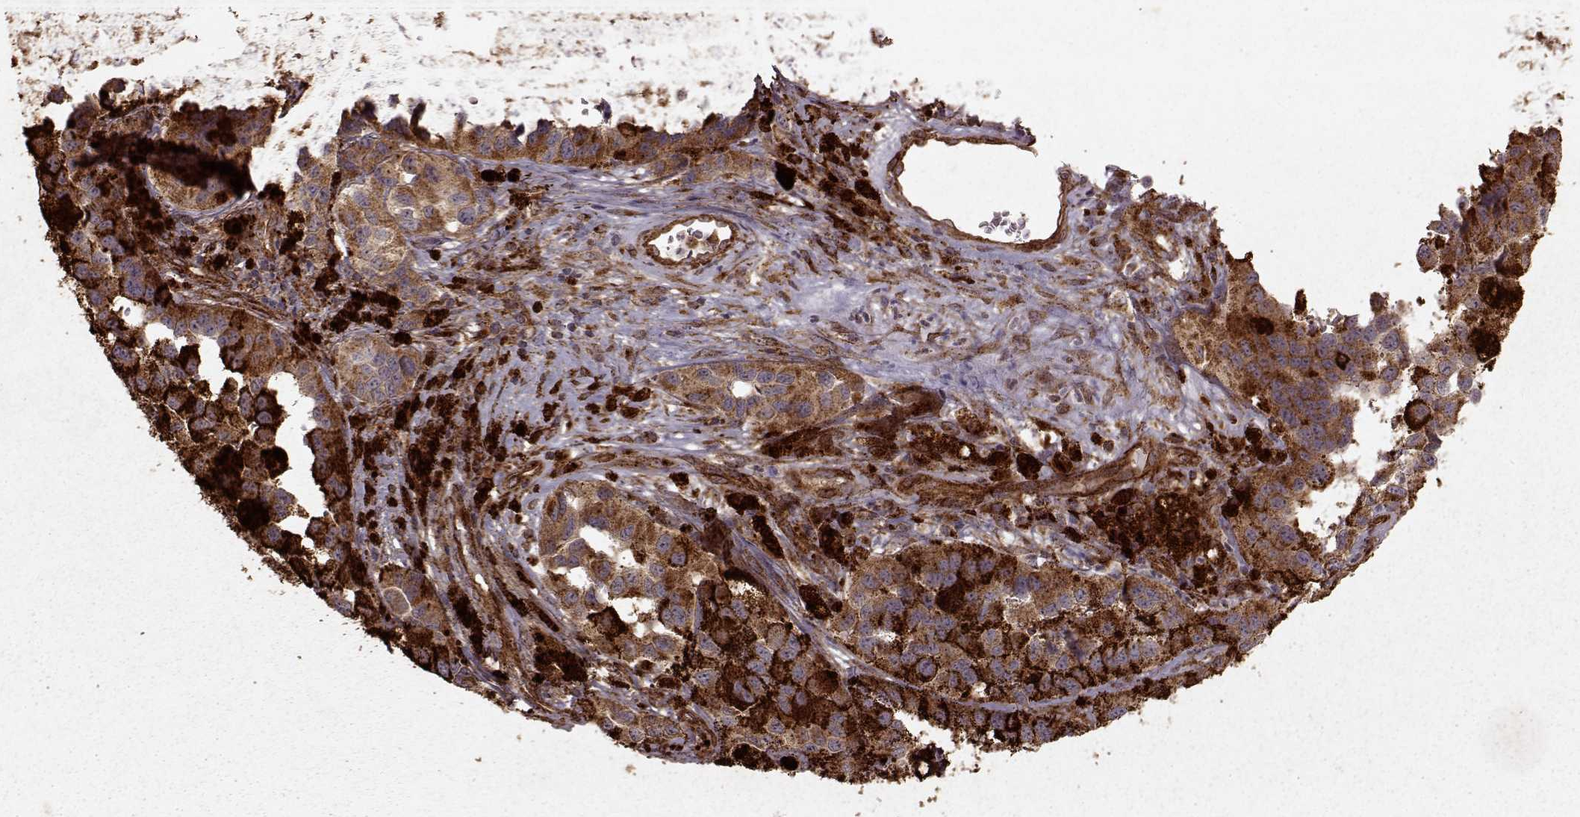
{"staining": {"intensity": "strong", "quantity": ">75%", "location": "cytoplasmic/membranous"}, "tissue": "melanoma", "cell_type": "Tumor cells", "image_type": "cancer", "snomed": [{"axis": "morphology", "description": "Malignant melanoma, NOS"}, {"axis": "topography", "description": "Skin"}], "caption": "Protein positivity by immunohistochemistry (IHC) exhibits strong cytoplasmic/membranous expression in approximately >75% of tumor cells in melanoma. The staining was performed using DAB, with brown indicating positive protein expression. Nuclei are stained blue with hematoxylin.", "gene": "FXN", "patient": {"sex": "female", "age": 58}}